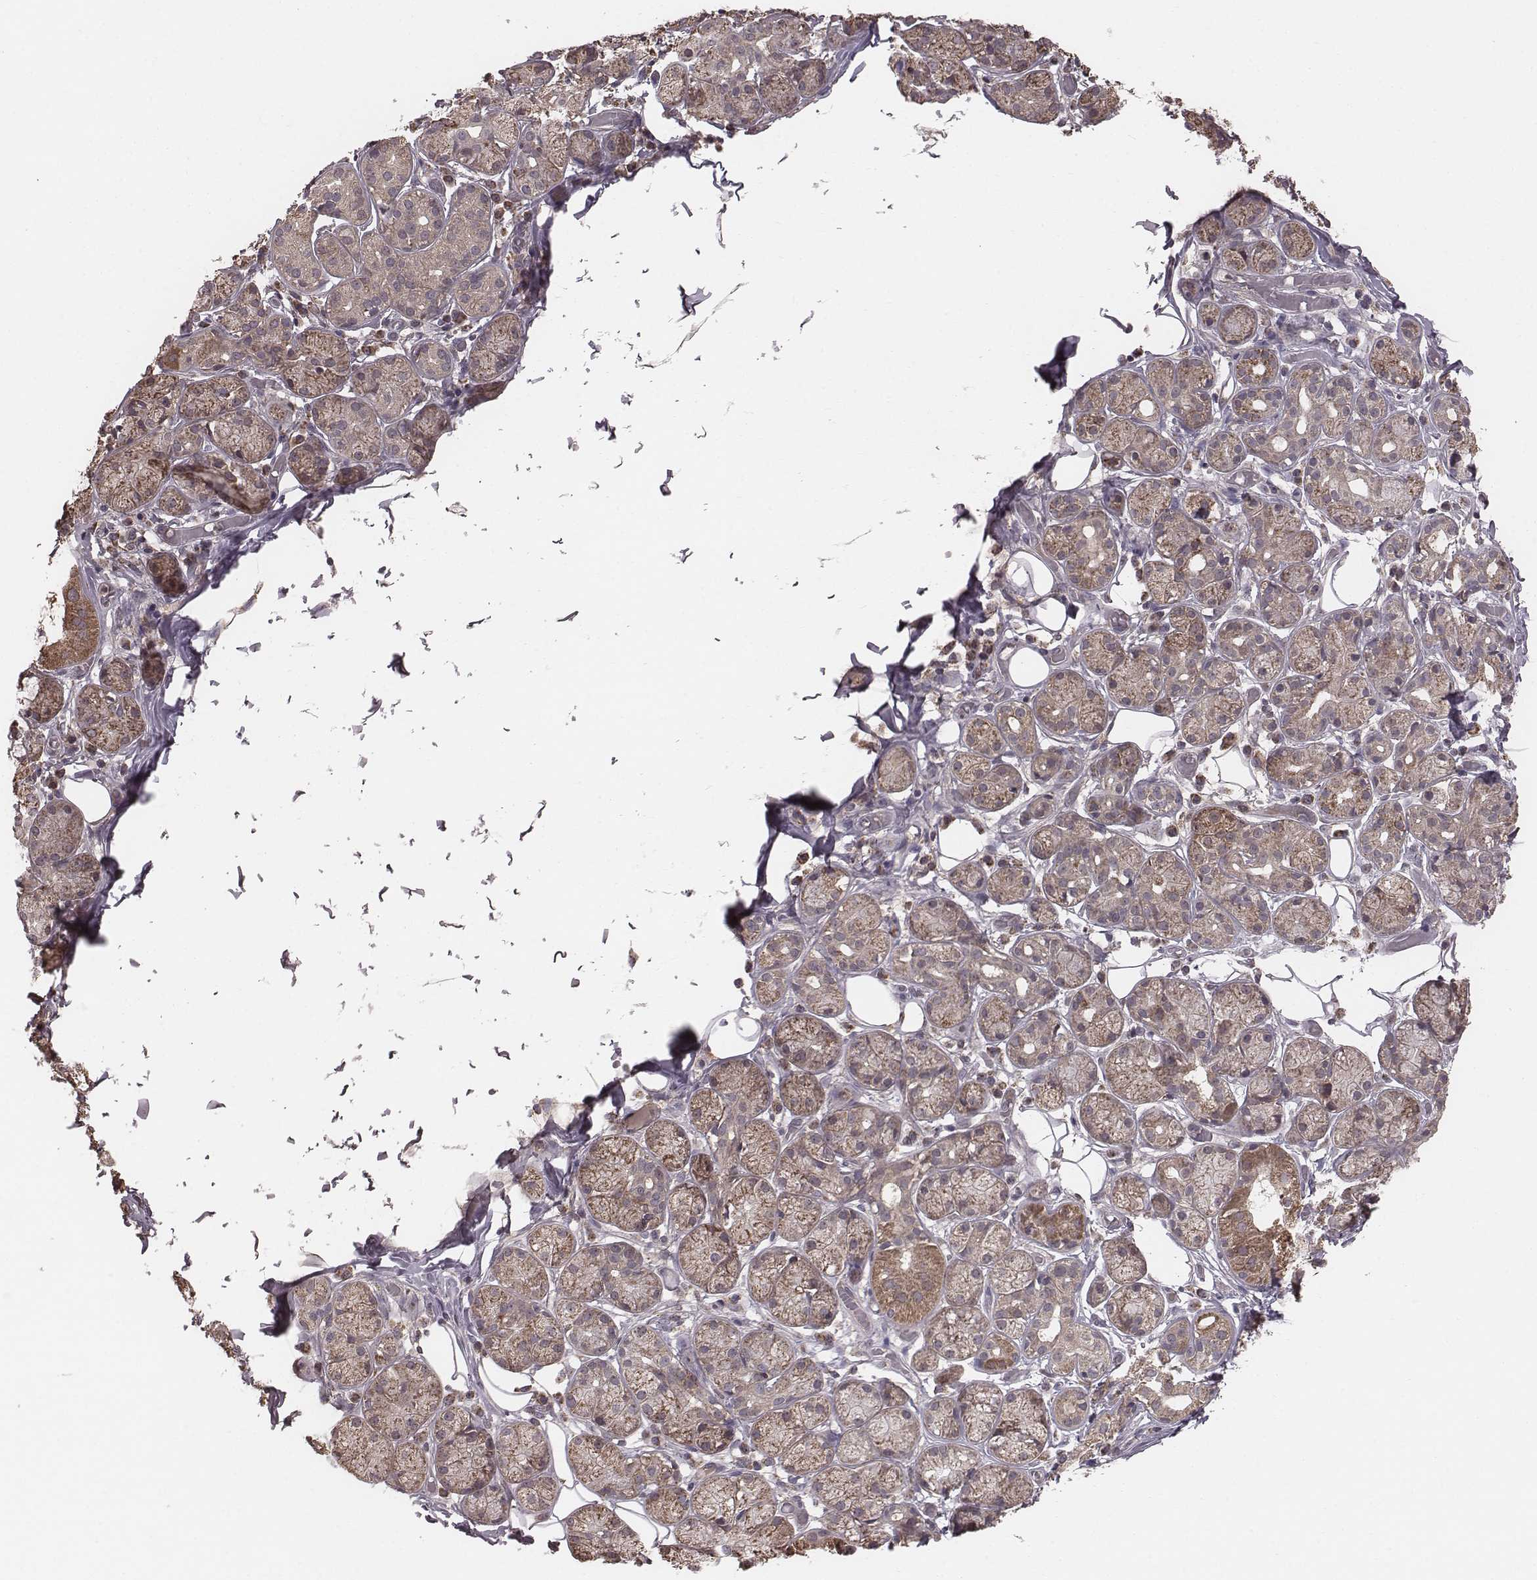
{"staining": {"intensity": "moderate", "quantity": ">75%", "location": "cytoplasmic/membranous"}, "tissue": "salivary gland", "cell_type": "Glandular cells", "image_type": "normal", "snomed": [{"axis": "morphology", "description": "Normal tissue, NOS"}, {"axis": "topography", "description": "Salivary gland"}, {"axis": "topography", "description": "Peripheral nerve tissue"}], "caption": "IHC (DAB (3,3'-diaminobenzidine)) staining of normal human salivary gland exhibits moderate cytoplasmic/membranous protein positivity in about >75% of glandular cells.", "gene": "PDCD2L", "patient": {"sex": "male", "age": 71}}